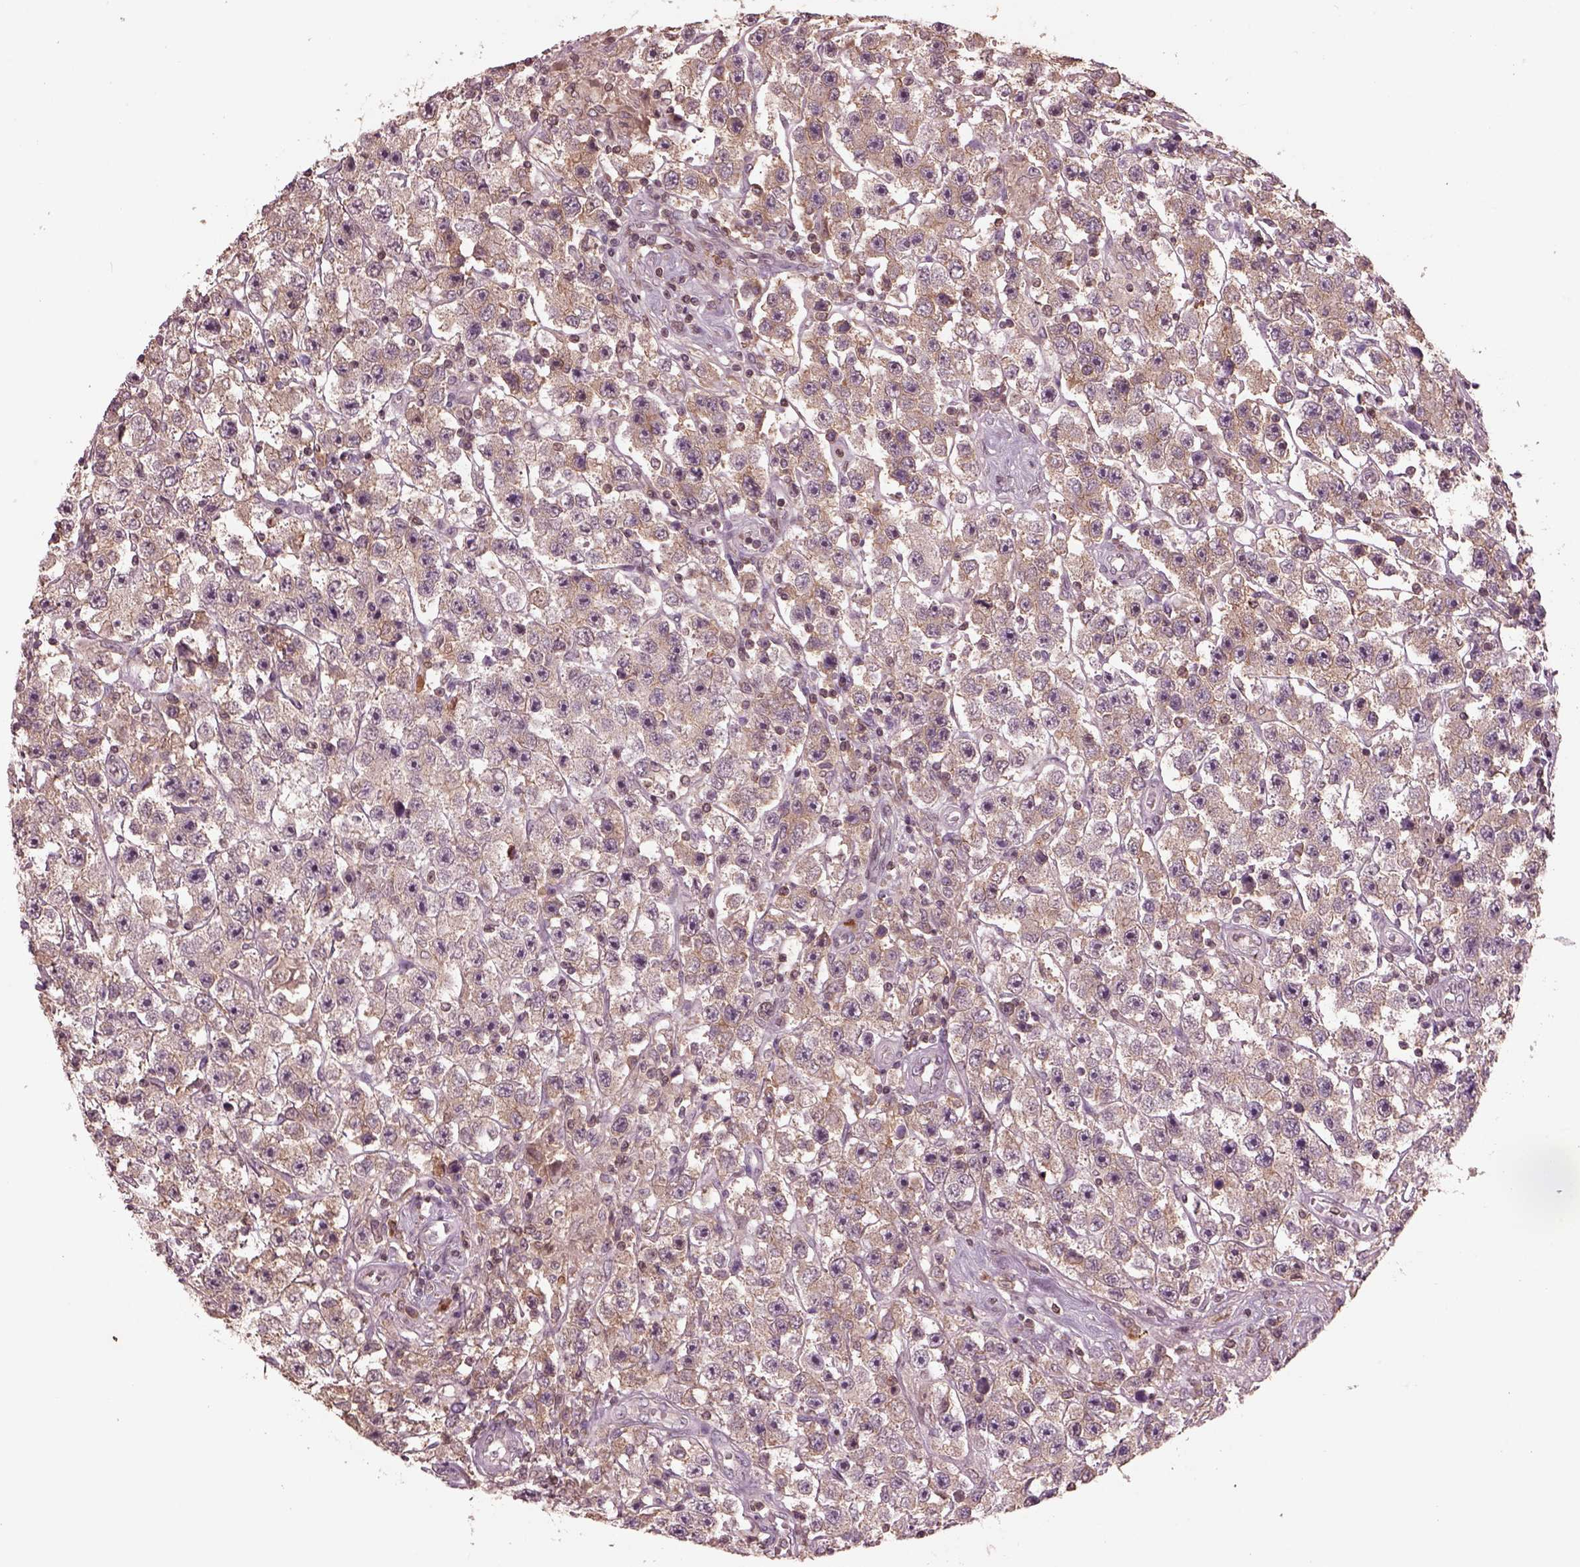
{"staining": {"intensity": "weak", "quantity": ">75%", "location": "cytoplasmic/membranous"}, "tissue": "testis cancer", "cell_type": "Tumor cells", "image_type": "cancer", "snomed": [{"axis": "morphology", "description": "Seminoma, NOS"}, {"axis": "topography", "description": "Testis"}], "caption": "An immunohistochemistry histopathology image of neoplastic tissue is shown. Protein staining in brown highlights weak cytoplasmic/membranous positivity in seminoma (testis) within tumor cells.", "gene": "PTX4", "patient": {"sex": "male", "age": 45}}